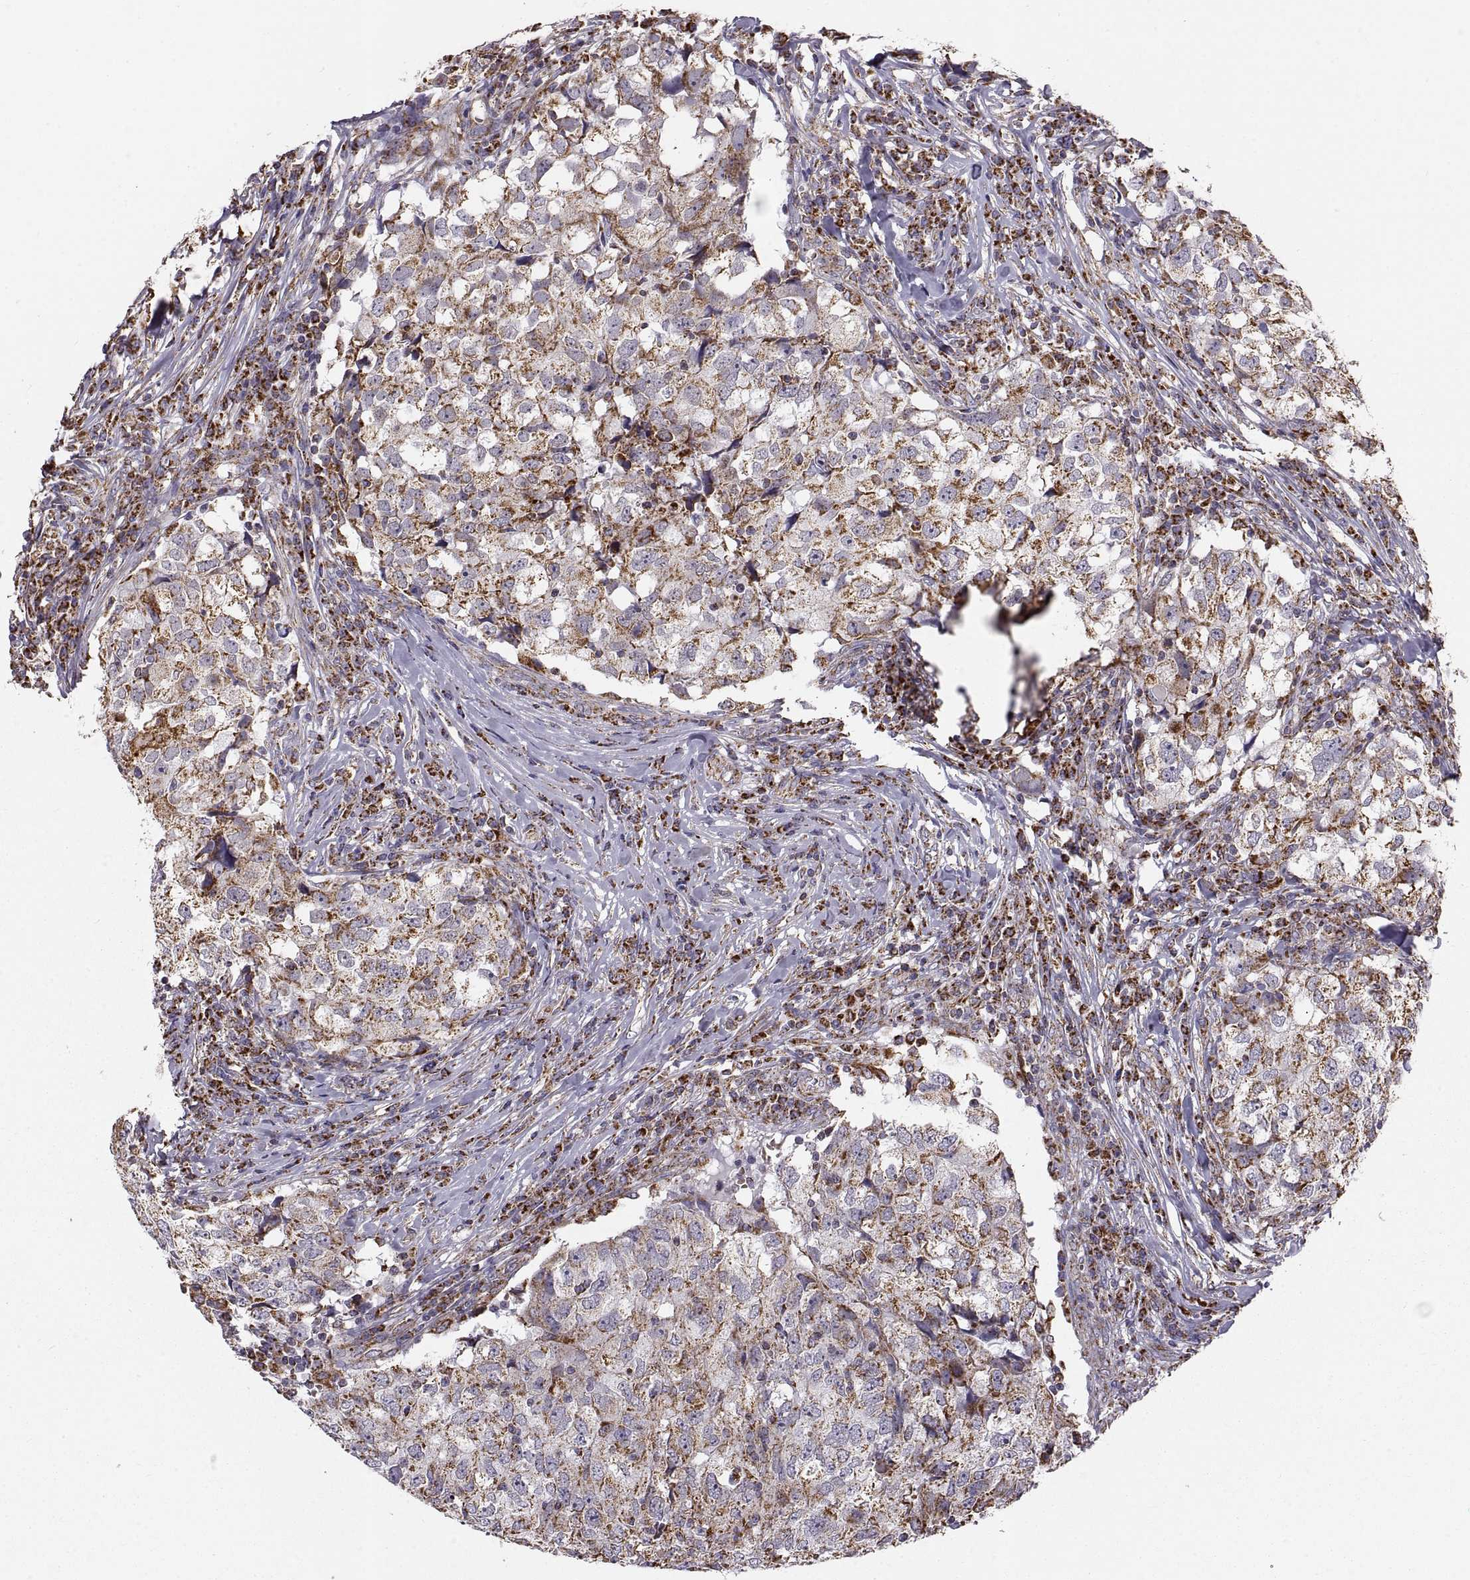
{"staining": {"intensity": "strong", "quantity": ">75%", "location": "cytoplasmic/membranous"}, "tissue": "breast cancer", "cell_type": "Tumor cells", "image_type": "cancer", "snomed": [{"axis": "morphology", "description": "Duct carcinoma"}, {"axis": "topography", "description": "Breast"}], "caption": "This micrograph exhibits immunohistochemistry staining of breast cancer, with high strong cytoplasmic/membranous positivity in about >75% of tumor cells.", "gene": "ARSD", "patient": {"sex": "female", "age": 30}}